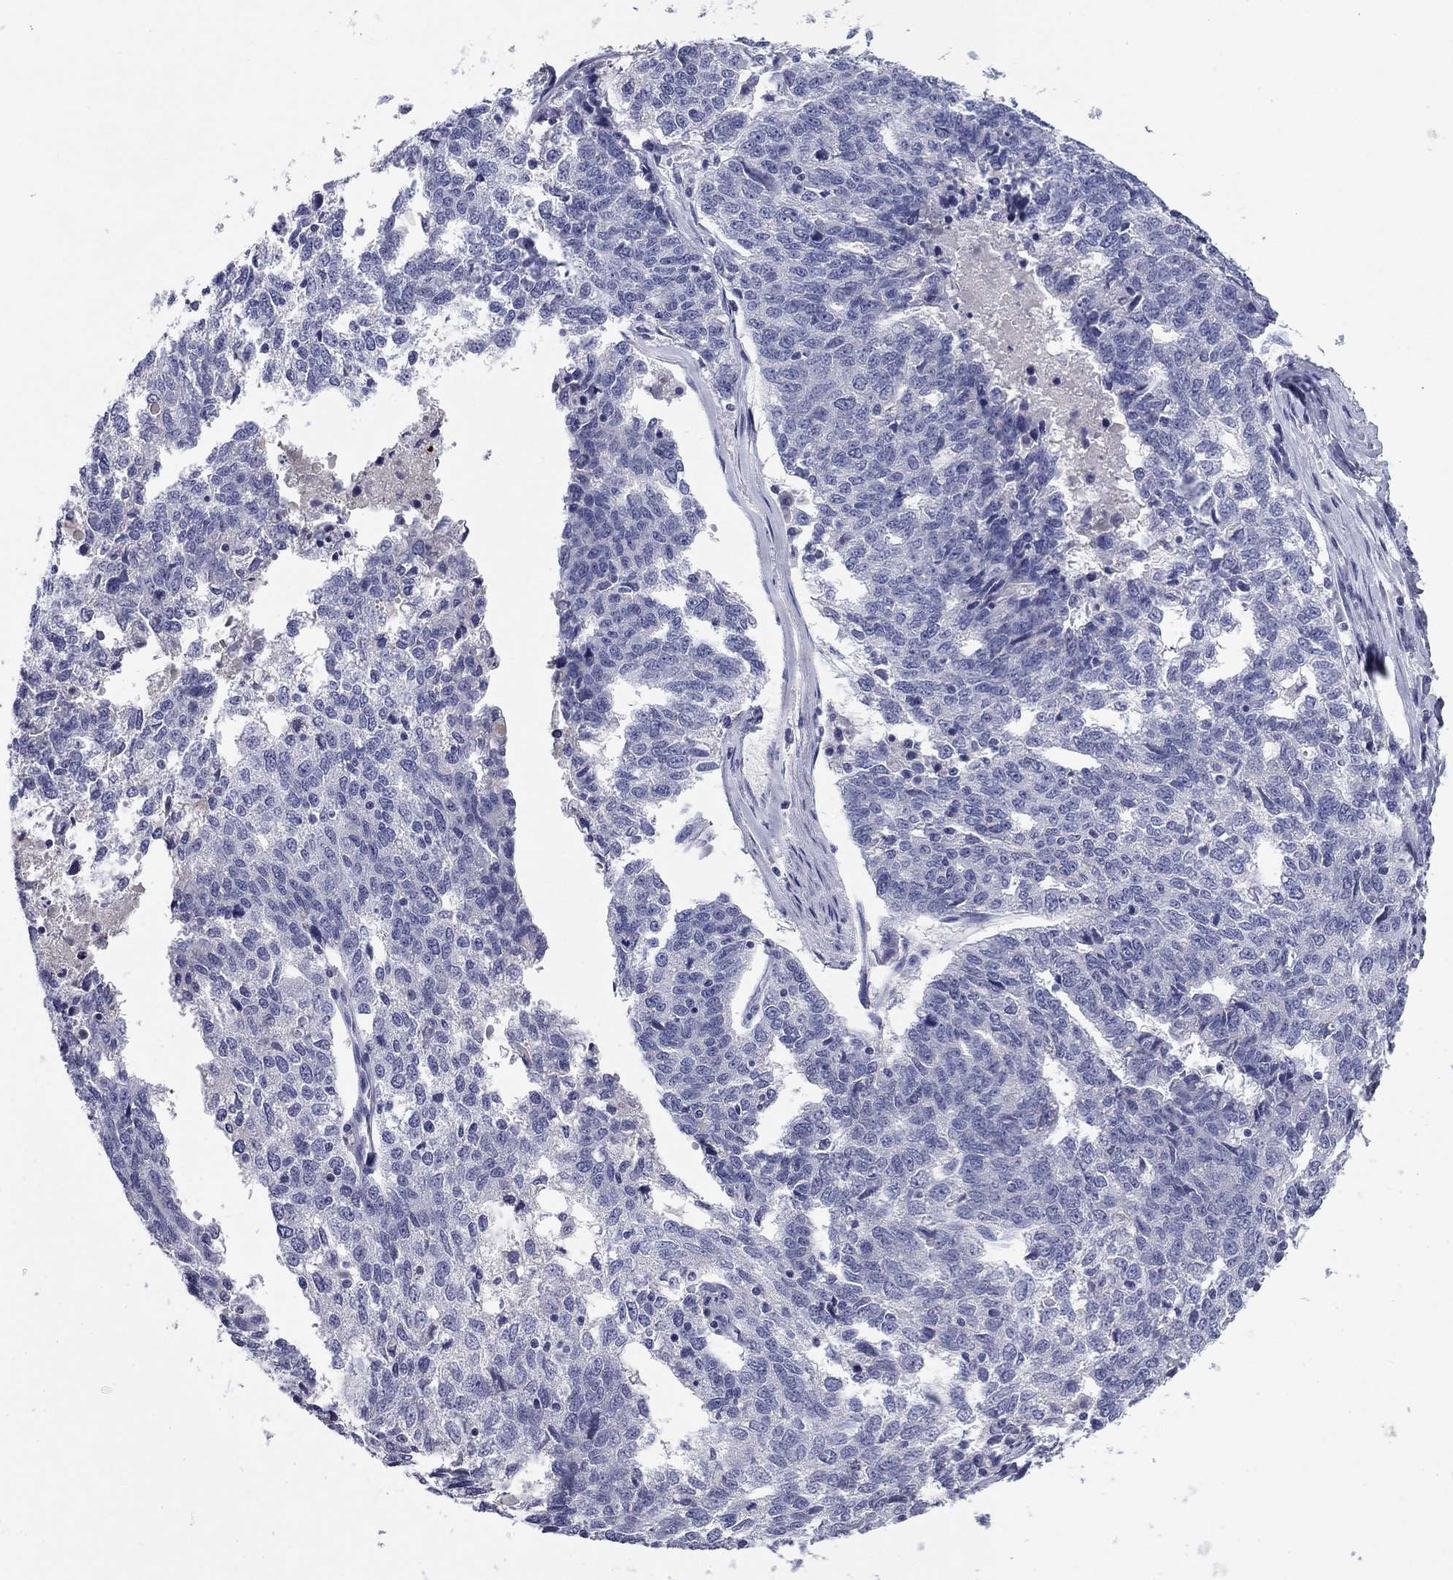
{"staining": {"intensity": "negative", "quantity": "none", "location": "none"}, "tissue": "ovarian cancer", "cell_type": "Tumor cells", "image_type": "cancer", "snomed": [{"axis": "morphology", "description": "Cystadenocarcinoma, serous, NOS"}, {"axis": "topography", "description": "Ovary"}], "caption": "Protein analysis of serous cystadenocarcinoma (ovarian) shows no significant positivity in tumor cells.", "gene": "ABCC2", "patient": {"sex": "female", "age": 71}}